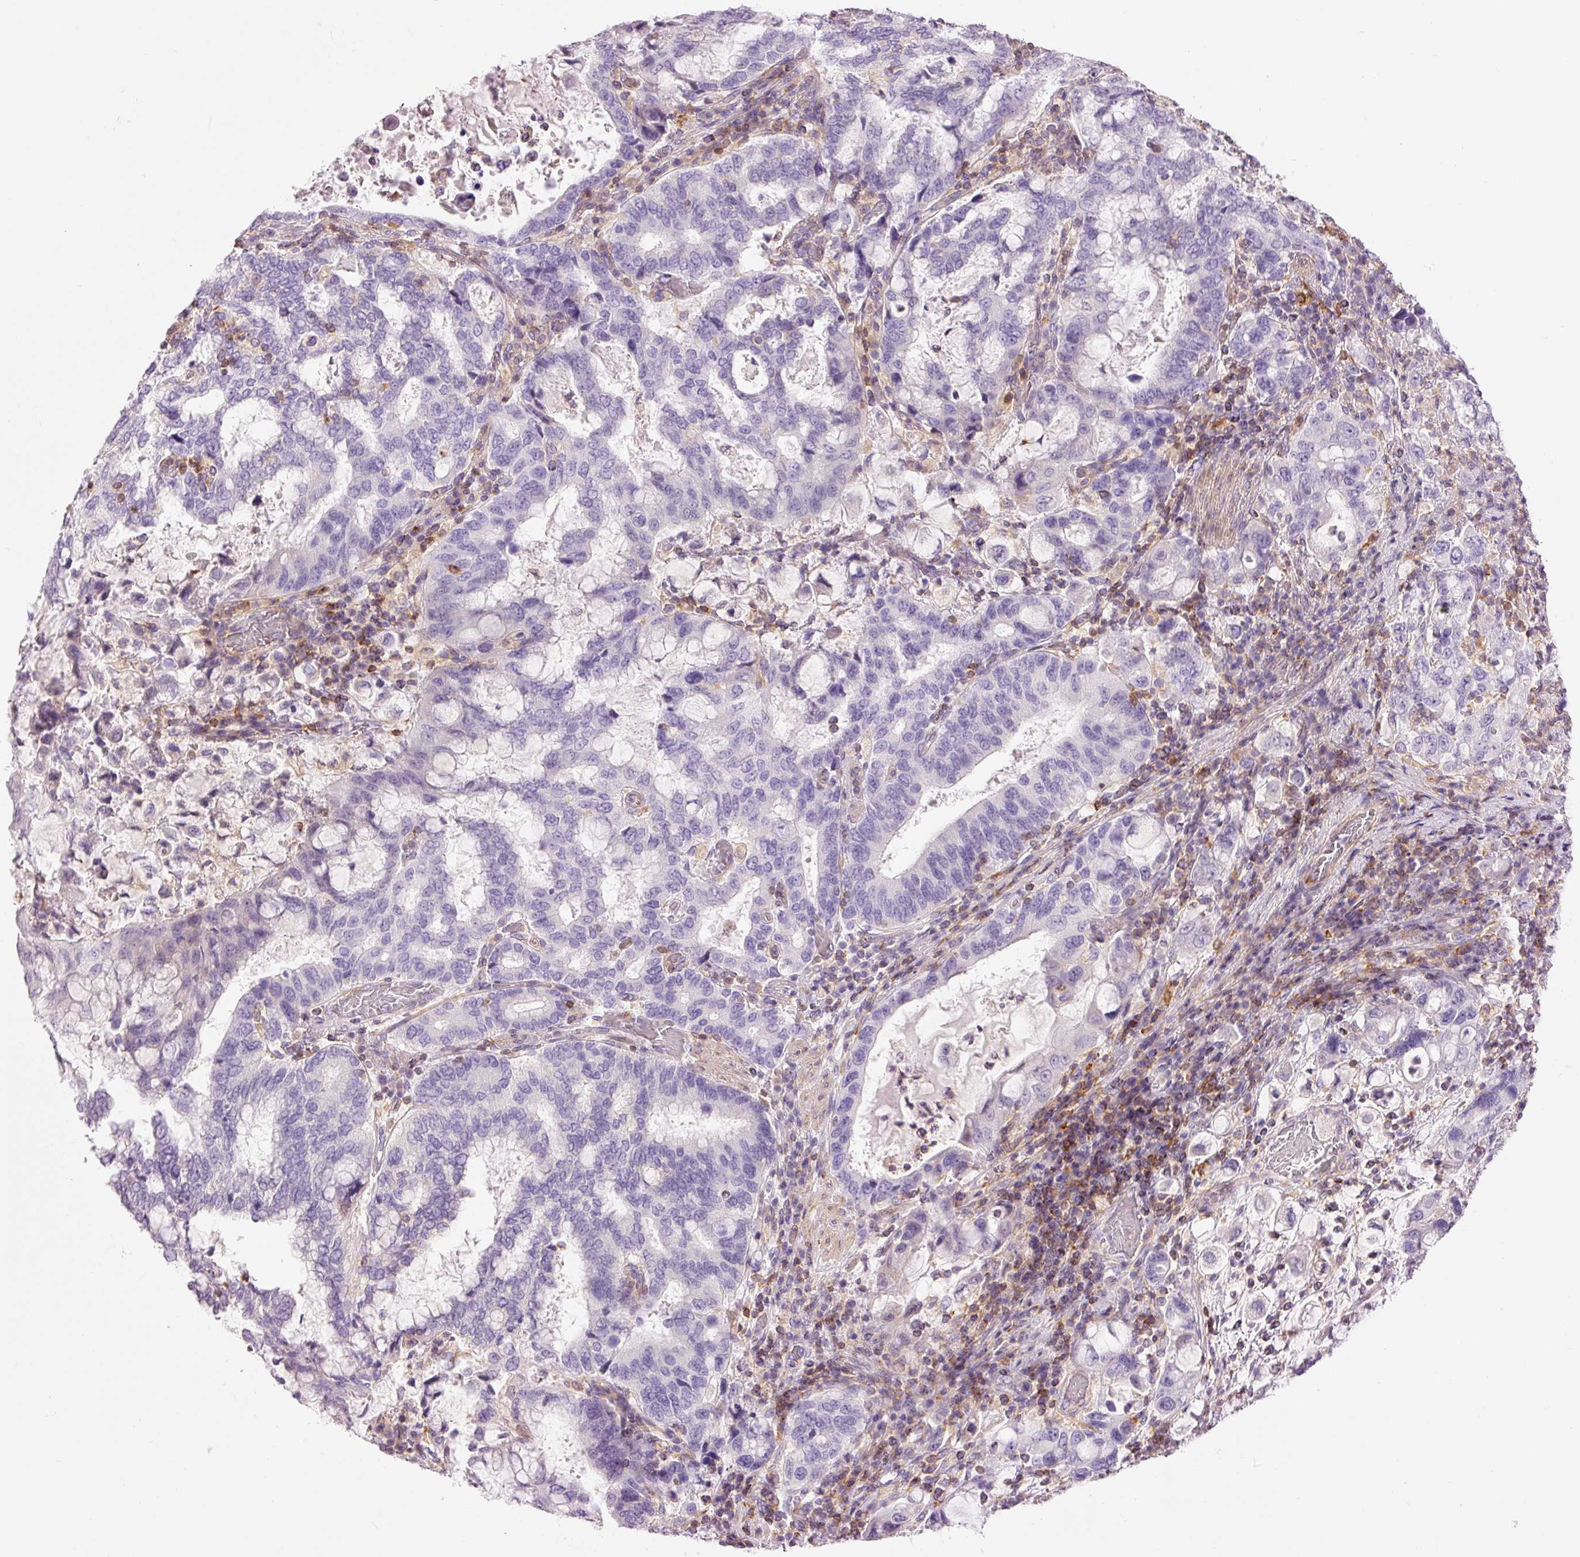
{"staining": {"intensity": "negative", "quantity": "none", "location": "none"}, "tissue": "stomach cancer", "cell_type": "Tumor cells", "image_type": "cancer", "snomed": [{"axis": "morphology", "description": "Adenocarcinoma, NOS"}, {"axis": "topography", "description": "Stomach, upper"}, {"axis": "topography", "description": "Stomach"}], "caption": "There is no significant expression in tumor cells of stomach cancer.", "gene": "DOK6", "patient": {"sex": "male", "age": 62}}